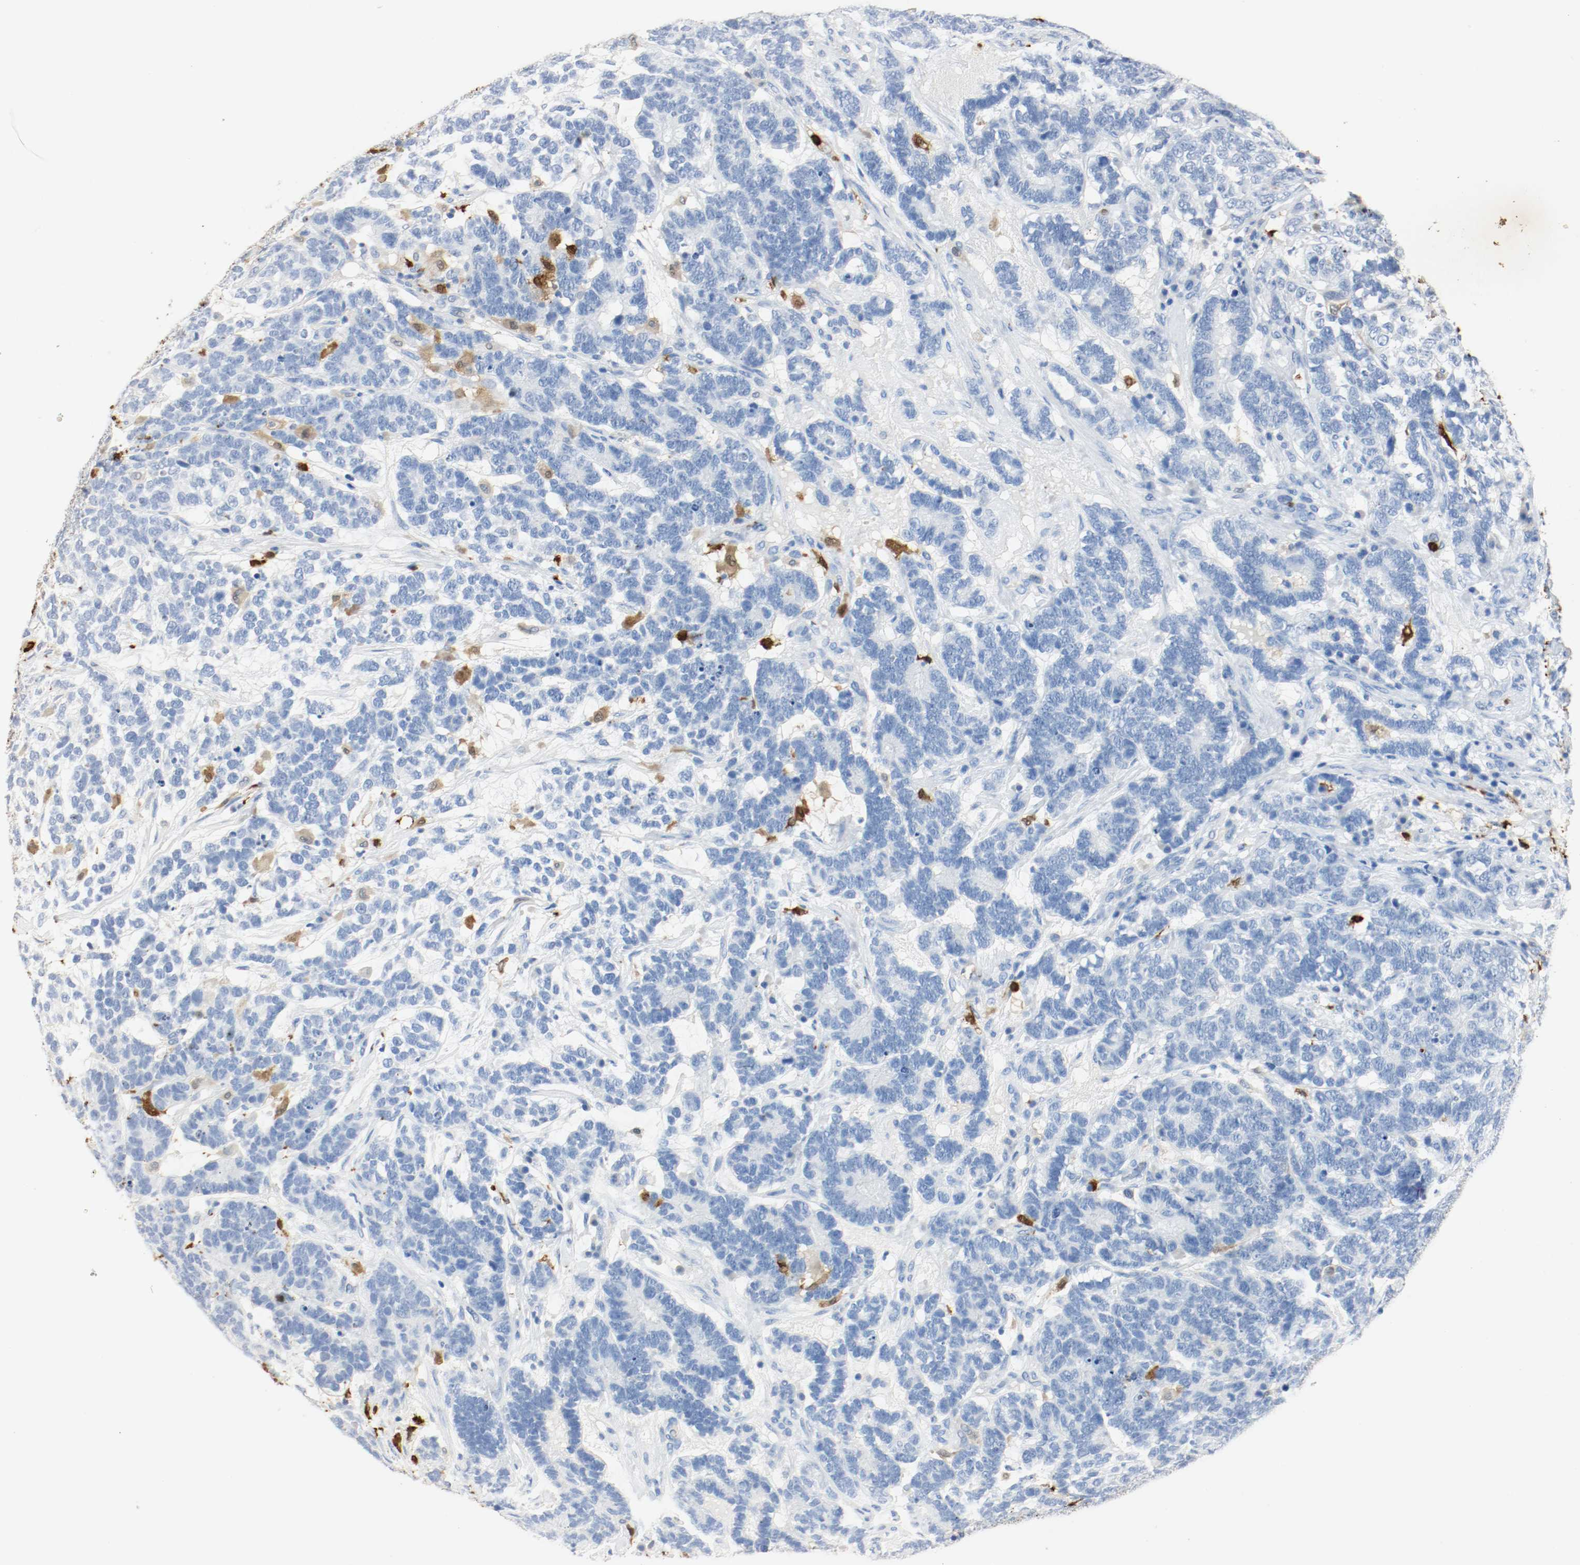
{"staining": {"intensity": "negative", "quantity": "none", "location": "none"}, "tissue": "testis cancer", "cell_type": "Tumor cells", "image_type": "cancer", "snomed": [{"axis": "morphology", "description": "Carcinoma, Embryonal, NOS"}, {"axis": "topography", "description": "Testis"}], "caption": "DAB immunohistochemical staining of testis embryonal carcinoma demonstrates no significant staining in tumor cells.", "gene": "S100A9", "patient": {"sex": "male", "age": 26}}